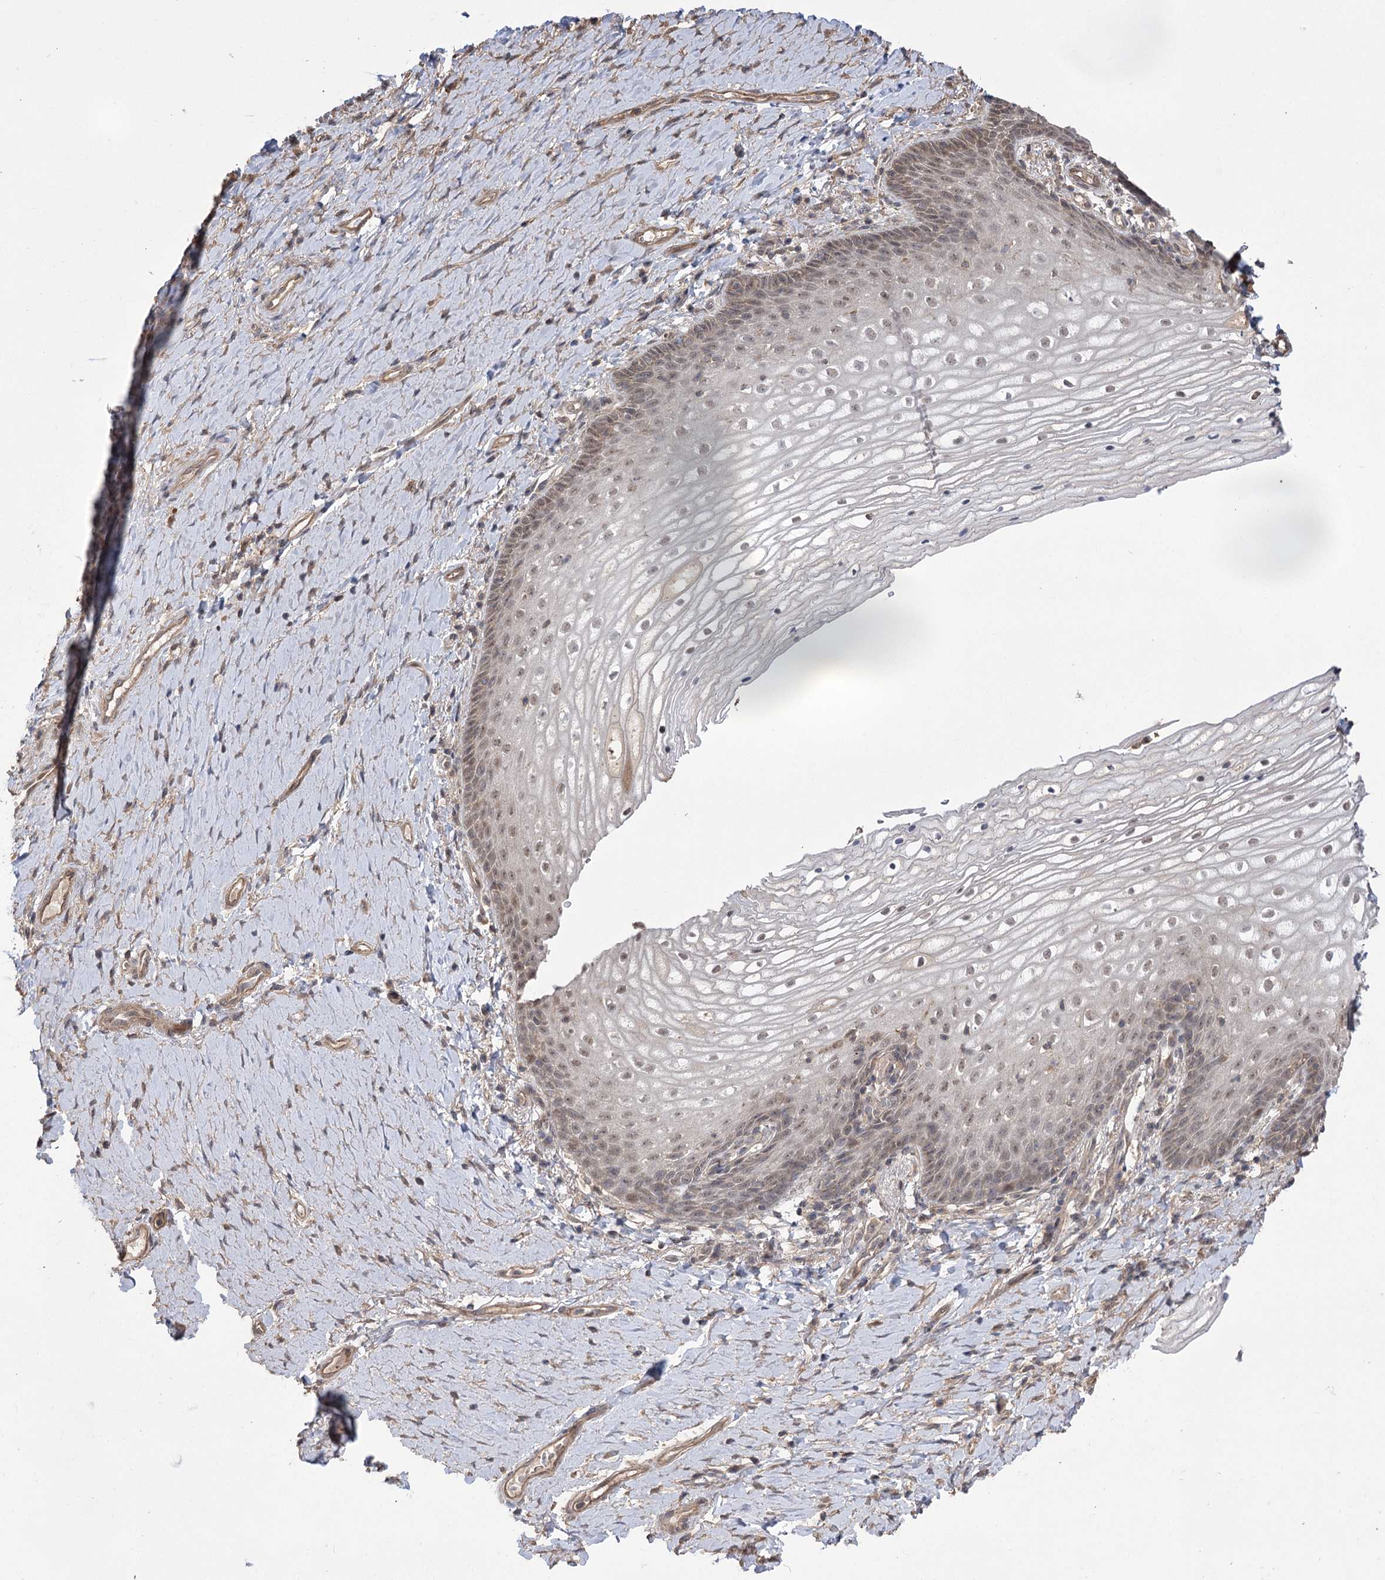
{"staining": {"intensity": "moderate", "quantity": "25%-75%", "location": "nuclear"}, "tissue": "vagina", "cell_type": "Squamous epithelial cells", "image_type": "normal", "snomed": [{"axis": "morphology", "description": "Normal tissue, NOS"}, {"axis": "topography", "description": "Vagina"}], "caption": "This is a micrograph of IHC staining of unremarkable vagina, which shows moderate staining in the nuclear of squamous epithelial cells.", "gene": "TENM2", "patient": {"sex": "female", "age": 60}}